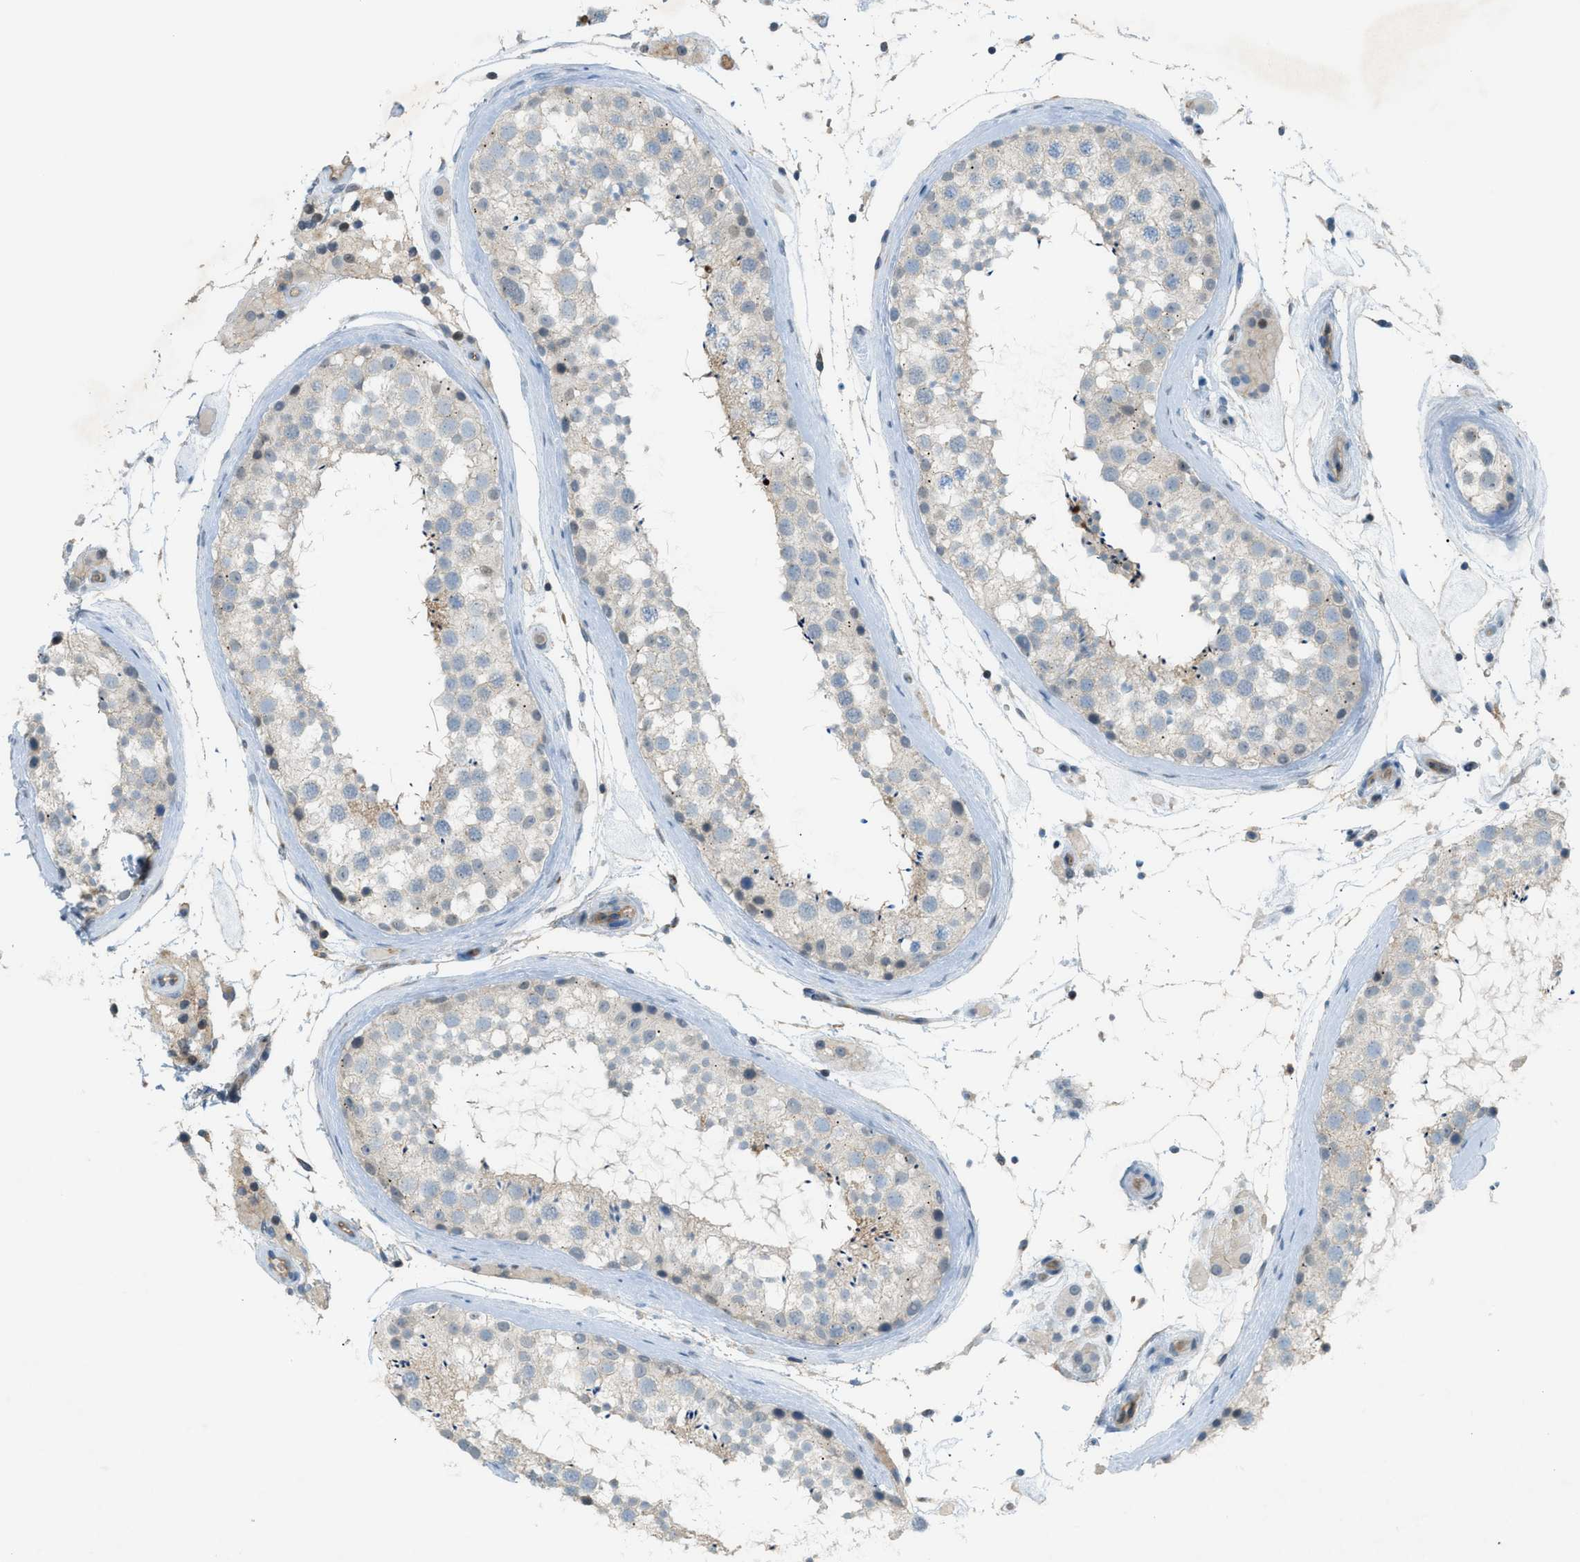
{"staining": {"intensity": "weak", "quantity": "25%-75%", "location": "cytoplasmic/membranous"}, "tissue": "testis", "cell_type": "Cells in seminiferous ducts", "image_type": "normal", "snomed": [{"axis": "morphology", "description": "Normal tissue, NOS"}, {"axis": "topography", "description": "Testis"}], "caption": "Immunohistochemical staining of unremarkable human testis exhibits 25%-75% levels of weak cytoplasmic/membranous protein positivity in about 25%-75% of cells in seminiferous ducts. (Stains: DAB in brown, nuclei in blue, Microscopy: brightfield microscopy at high magnification).", "gene": "GRK6", "patient": {"sex": "male", "age": 46}}